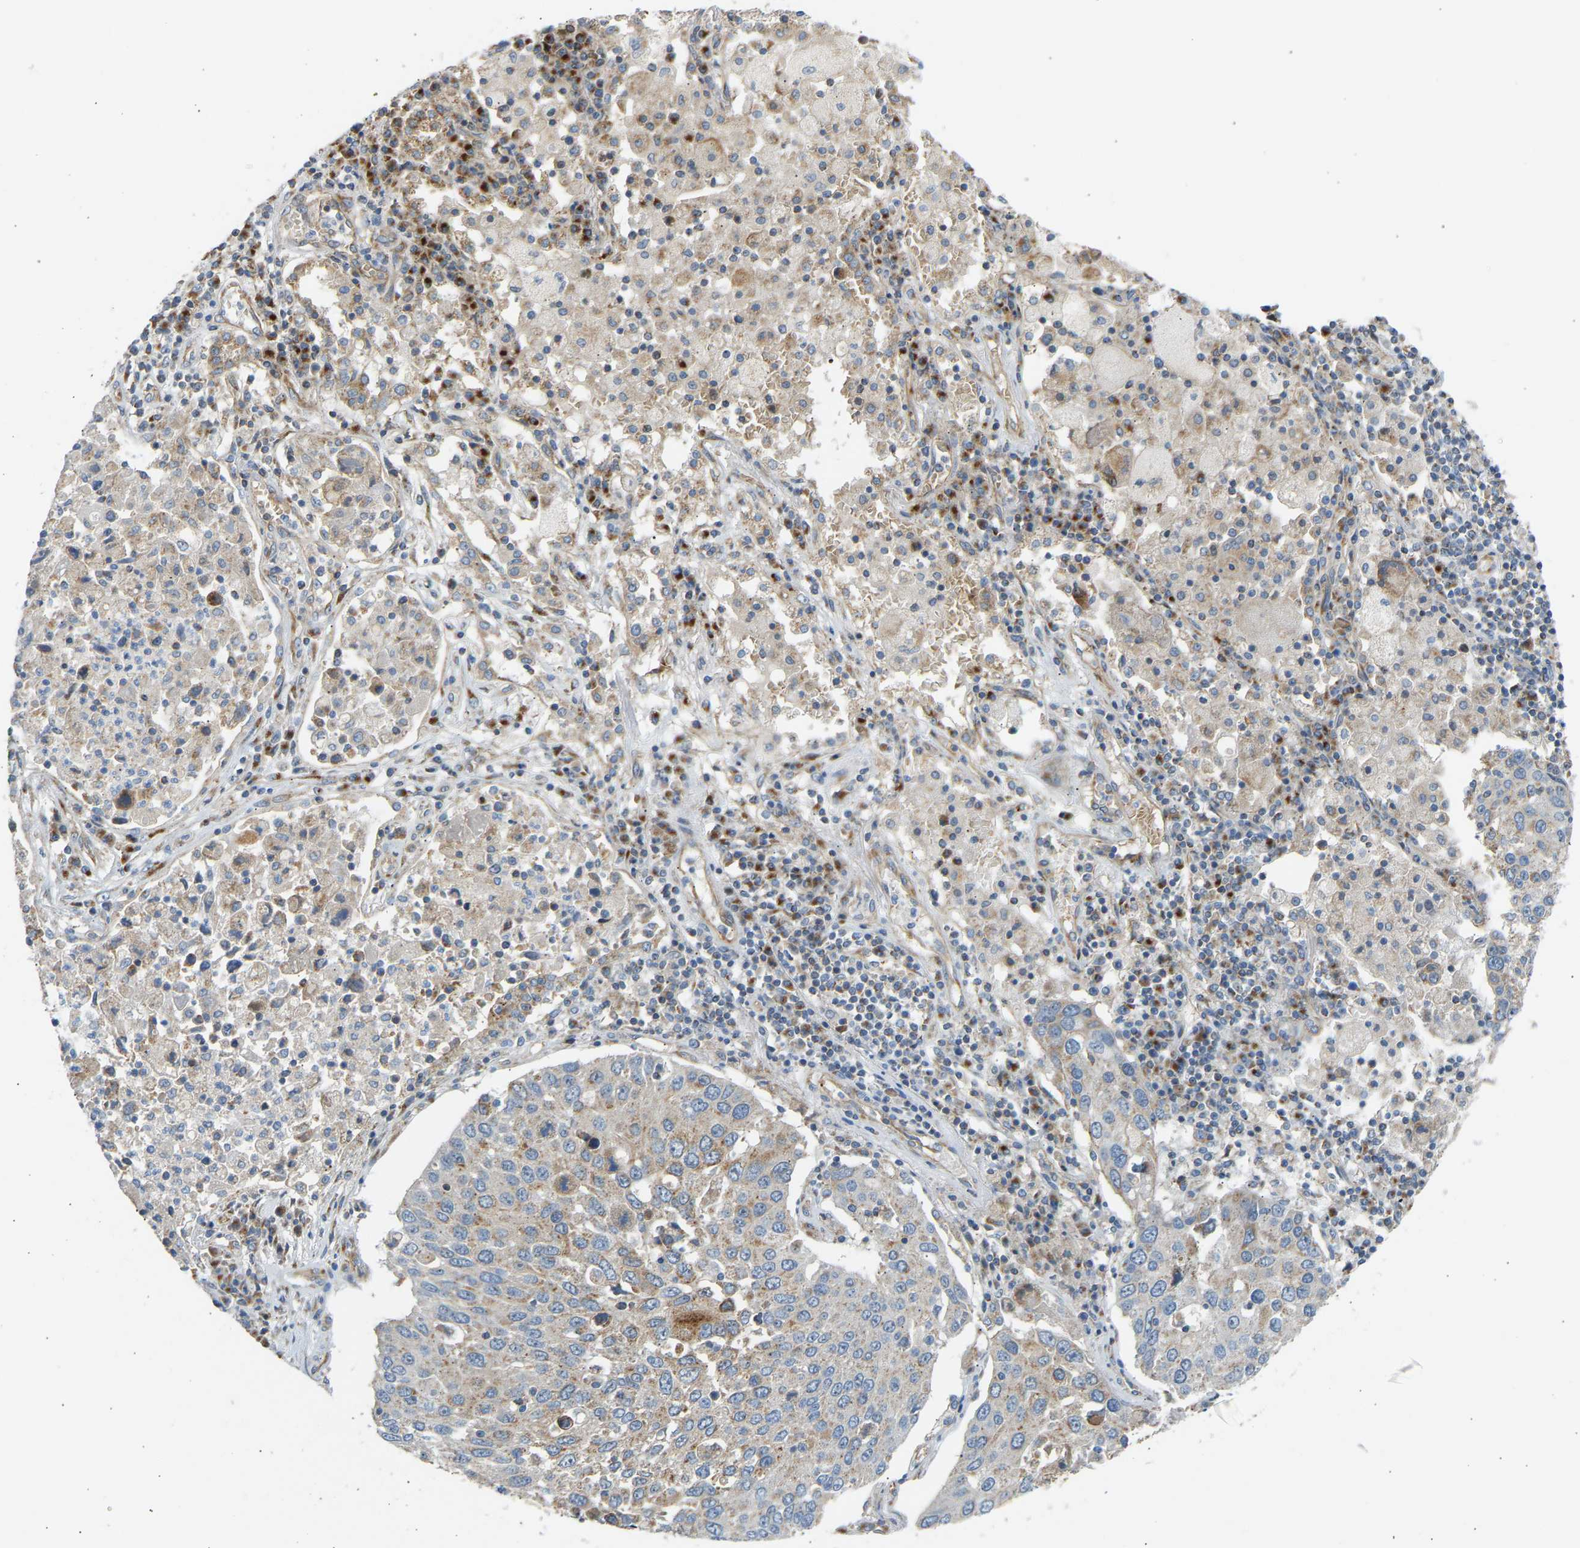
{"staining": {"intensity": "moderate", "quantity": "25%-75%", "location": "cytoplasmic/membranous"}, "tissue": "lung cancer", "cell_type": "Tumor cells", "image_type": "cancer", "snomed": [{"axis": "morphology", "description": "Squamous cell carcinoma, NOS"}, {"axis": "topography", "description": "Lung"}], "caption": "Immunohistochemistry (IHC) (DAB) staining of human lung squamous cell carcinoma shows moderate cytoplasmic/membranous protein positivity in about 25%-75% of tumor cells.", "gene": "YIPF2", "patient": {"sex": "male", "age": 65}}